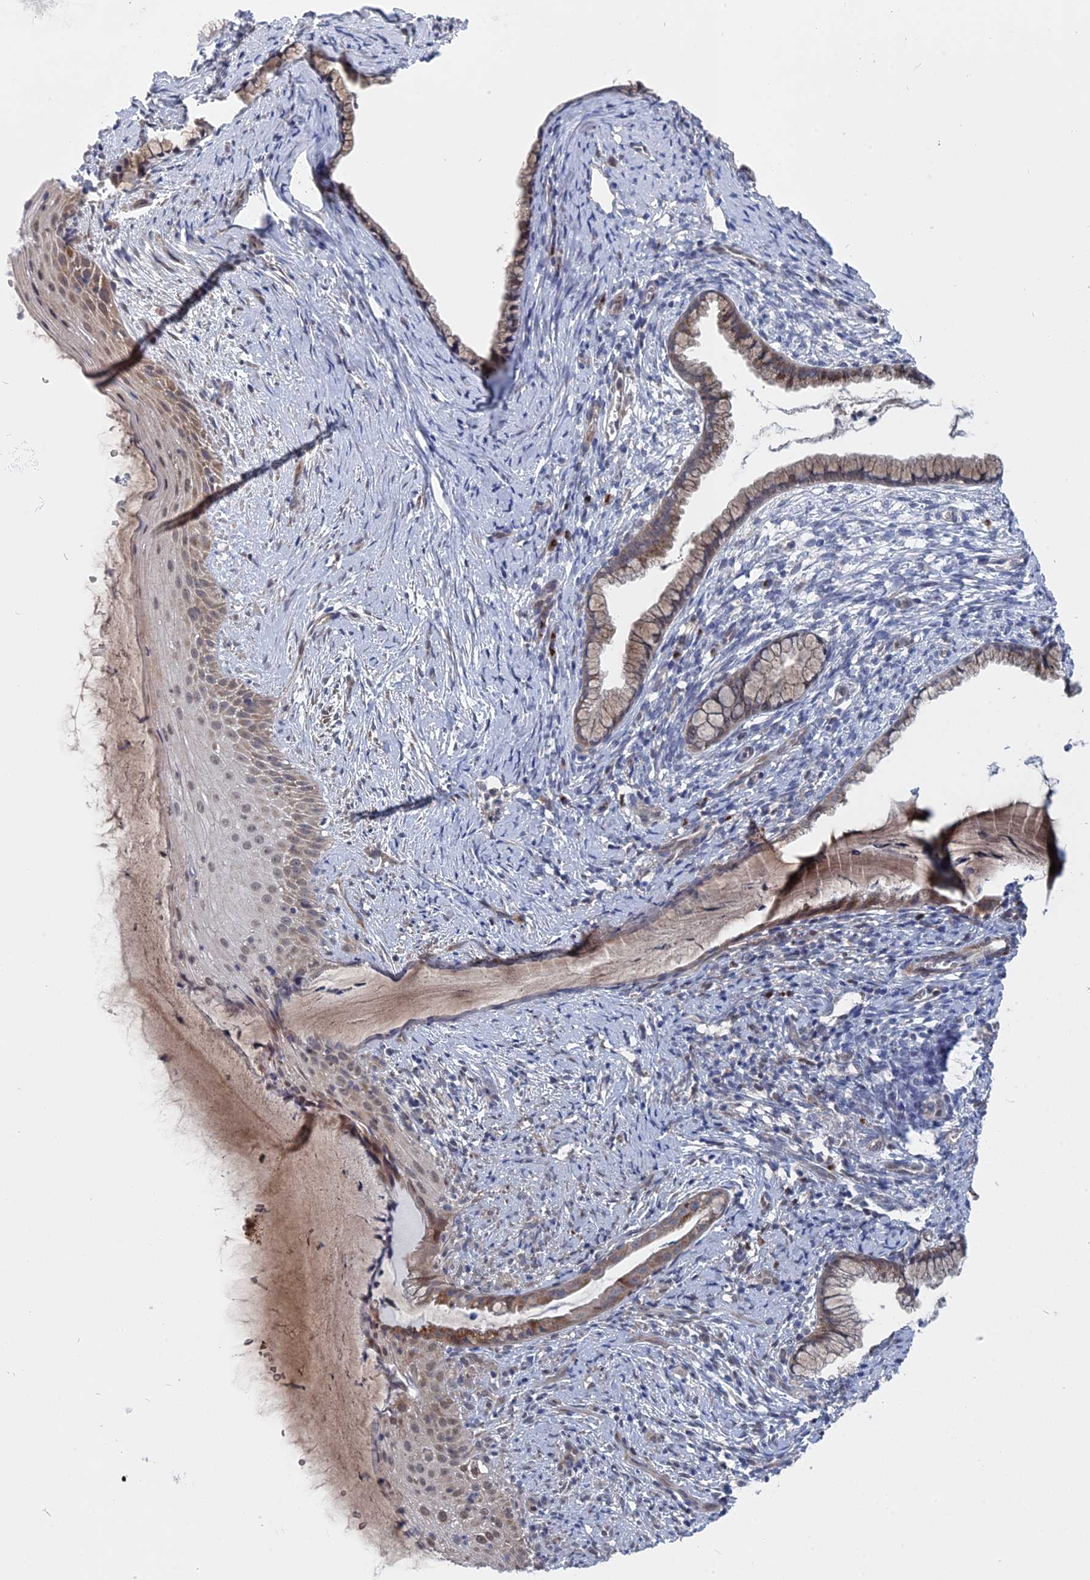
{"staining": {"intensity": "weak", "quantity": ">75%", "location": "cytoplasmic/membranous,nuclear"}, "tissue": "cervix", "cell_type": "Glandular cells", "image_type": "normal", "snomed": [{"axis": "morphology", "description": "Normal tissue, NOS"}, {"axis": "topography", "description": "Cervix"}], "caption": "A brown stain labels weak cytoplasmic/membranous,nuclear expression of a protein in glandular cells of normal human cervix.", "gene": "MTRF1", "patient": {"sex": "female", "age": 36}}